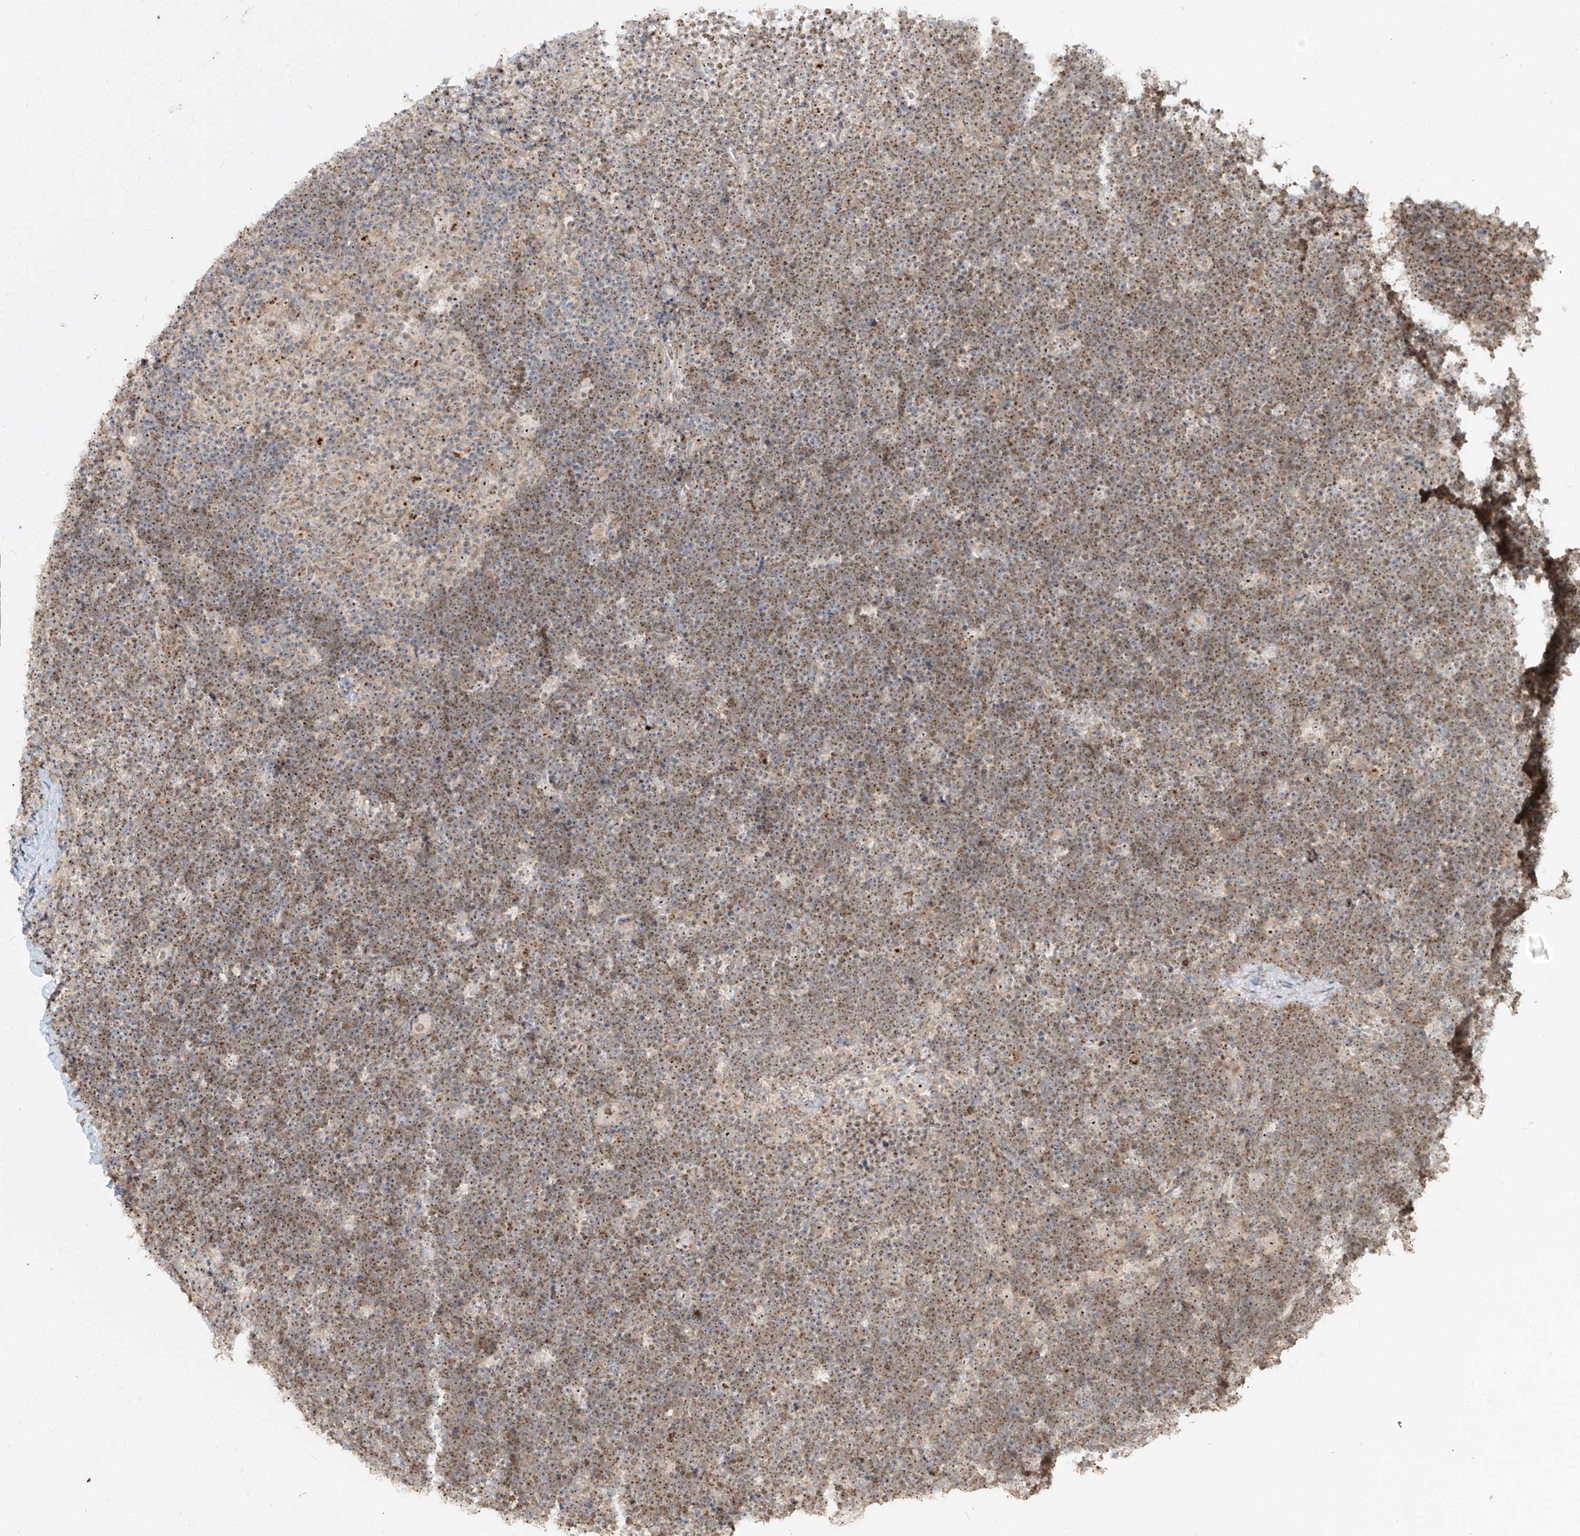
{"staining": {"intensity": "moderate", "quantity": ">75%", "location": "nuclear"}, "tissue": "lymphoma", "cell_type": "Tumor cells", "image_type": "cancer", "snomed": [{"axis": "morphology", "description": "Malignant lymphoma, non-Hodgkin's type, High grade"}, {"axis": "topography", "description": "Lymph node"}], "caption": "This photomicrograph shows malignant lymphoma, non-Hodgkin's type (high-grade) stained with immunohistochemistry to label a protein in brown. The nuclear of tumor cells show moderate positivity for the protein. Nuclei are counter-stained blue.", "gene": "BYSL", "patient": {"sex": "male", "age": 13}}